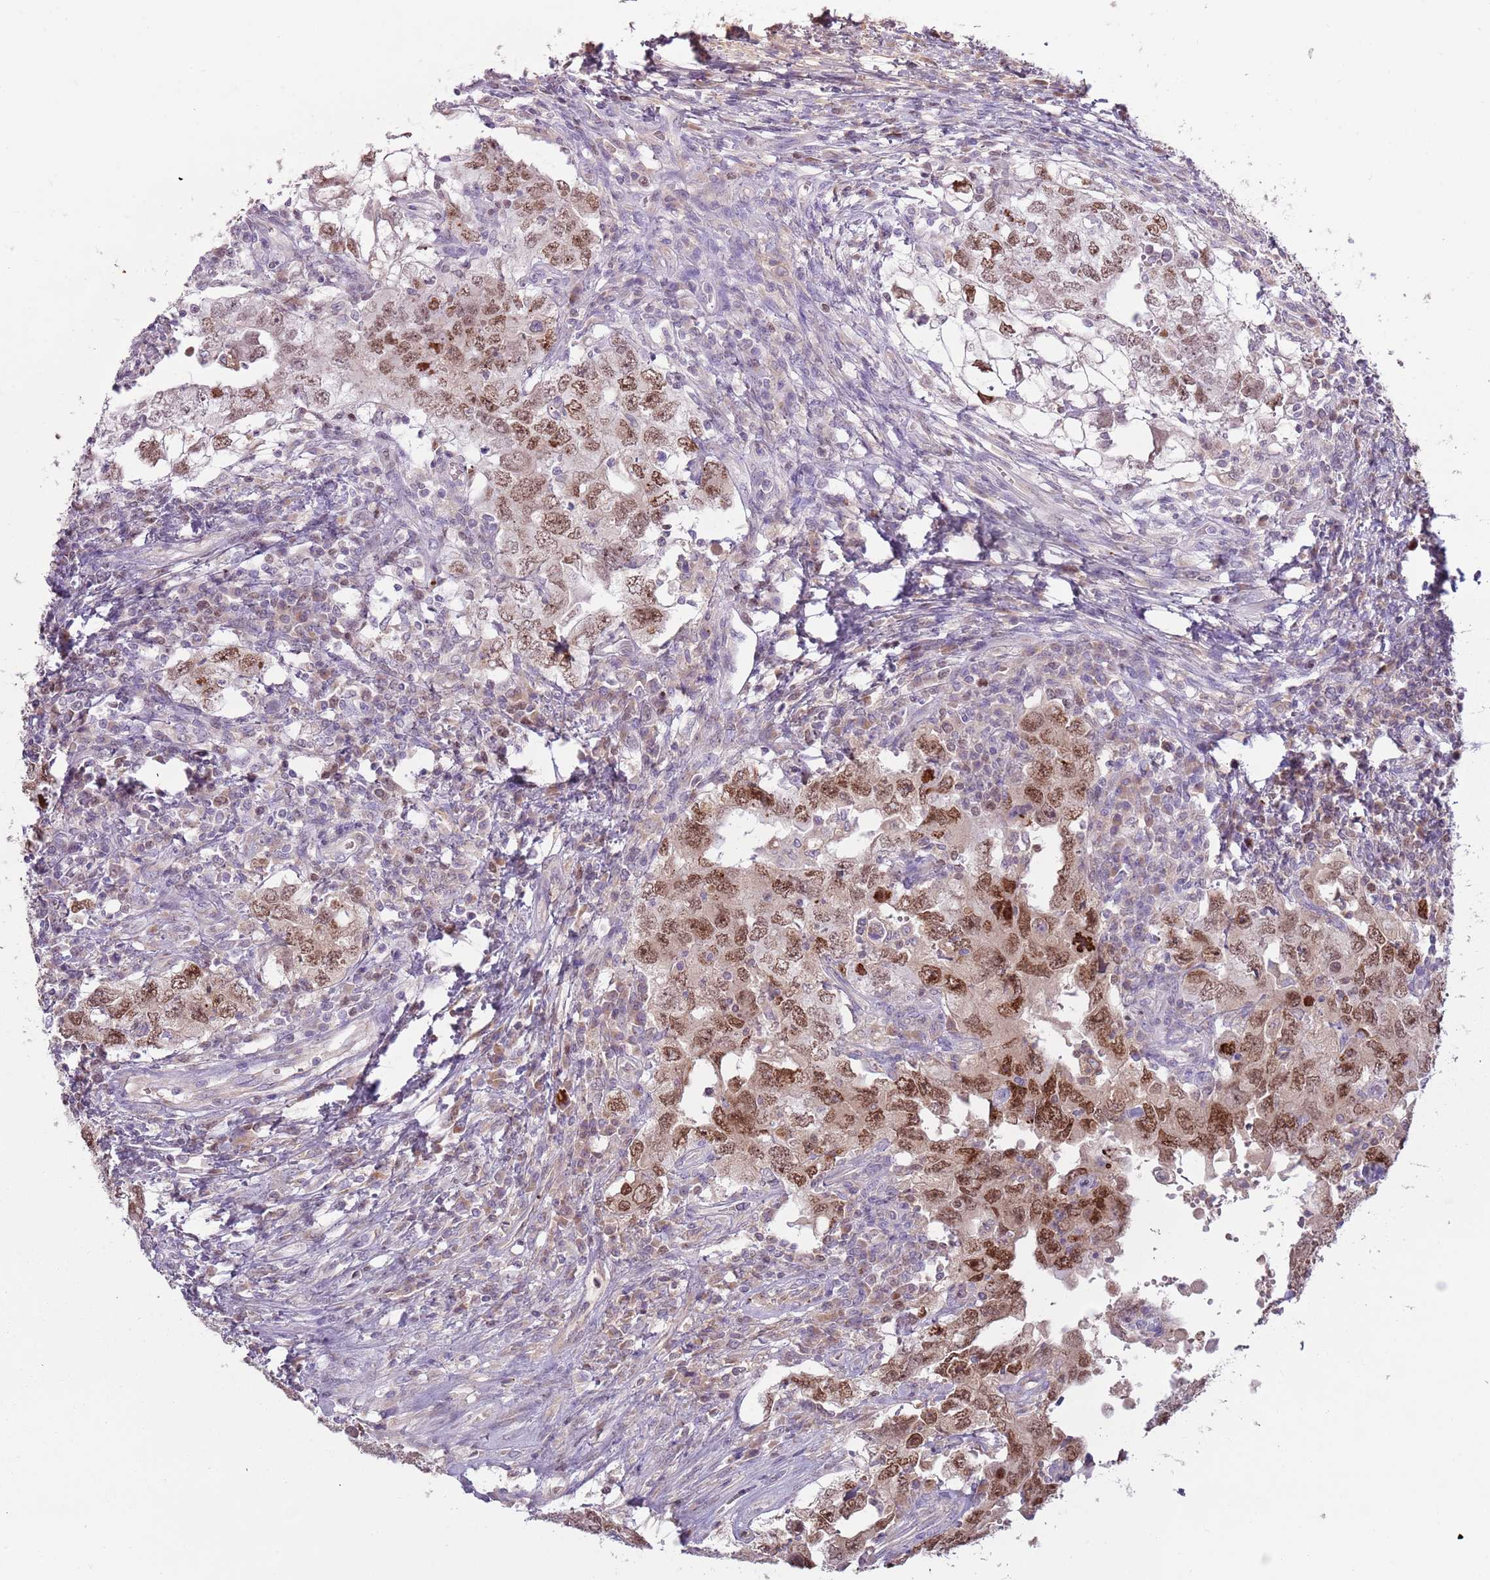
{"staining": {"intensity": "moderate", "quantity": ">75%", "location": "nuclear"}, "tissue": "testis cancer", "cell_type": "Tumor cells", "image_type": "cancer", "snomed": [{"axis": "morphology", "description": "Carcinoma, Embryonal, NOS"}, {"axis": "topography", "description": "Testis"}], "caption": "A high-resolution photomicrograph shows immunohistochemistry (IHC) staining of testis cancer, which exhibits moderate nuclear expression in about >75% of tumor cells. The staining was performed using DAB (3,3'-diaminobenzidine), with brown indicating positive protein expression. Nuclei are stained blue with hematoxylin.", "gene": "SYS1", "patient": {"sex": "male", "age": 26}}